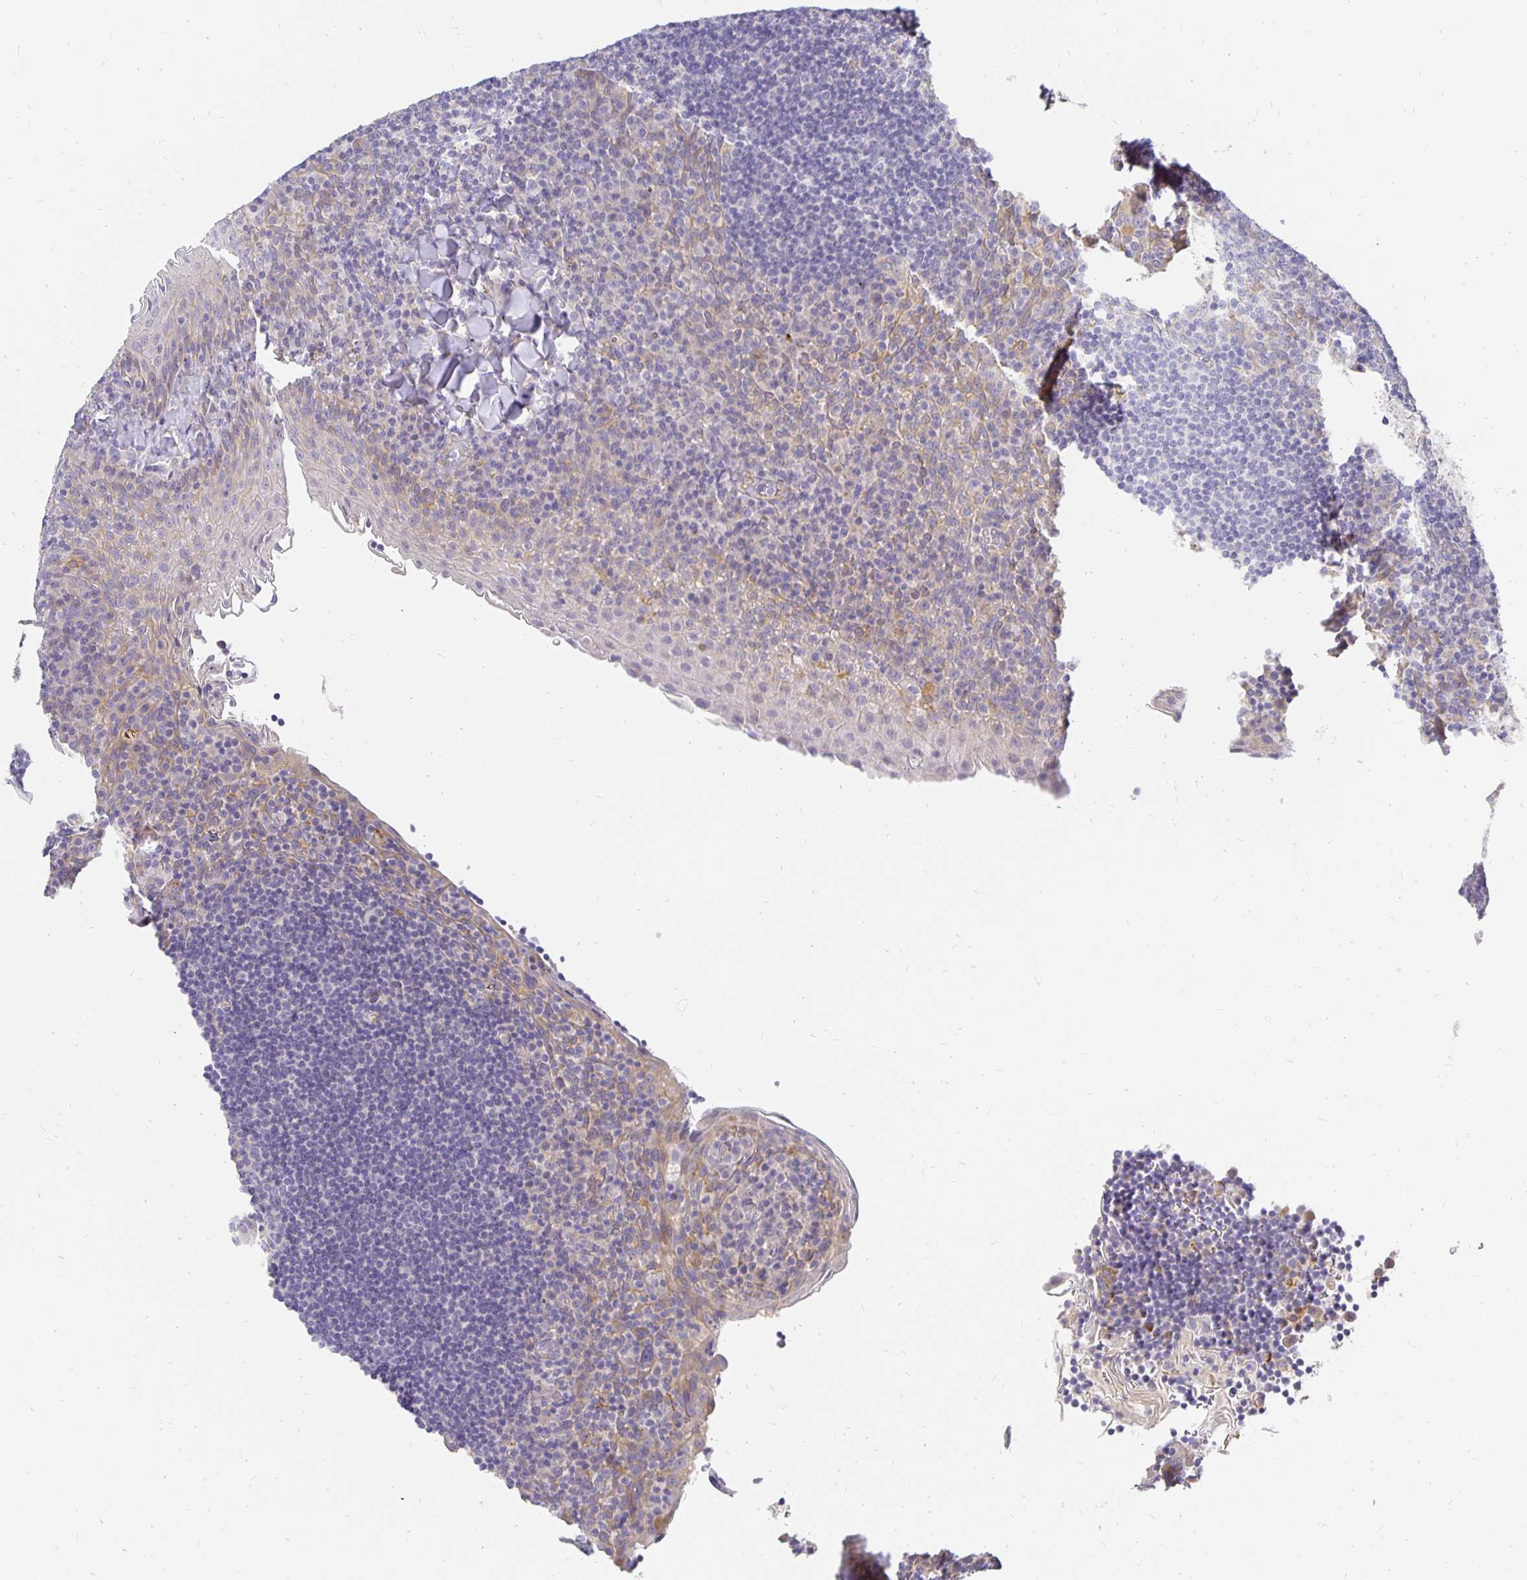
{"staining": {"intensity": "negative", "quantity": "none", "location": "none"}, "tissue": "tonsil", "cell_type": "Germinal center cells", "image_type": "normal", "snomed": [{"axis": "morphology", "description": "Normal tissue, NOS"}, {"axis": "topography", "description": "Tonsil"}], "caption": "Immunohistochemistry of normal tonsil displays no expression in germinal center cells. (Brightfield microscopy of DAB immunohistochemistry at high magnification).", "gene": "PLOD1", "patient": {"sex": "male", "age": 17}}